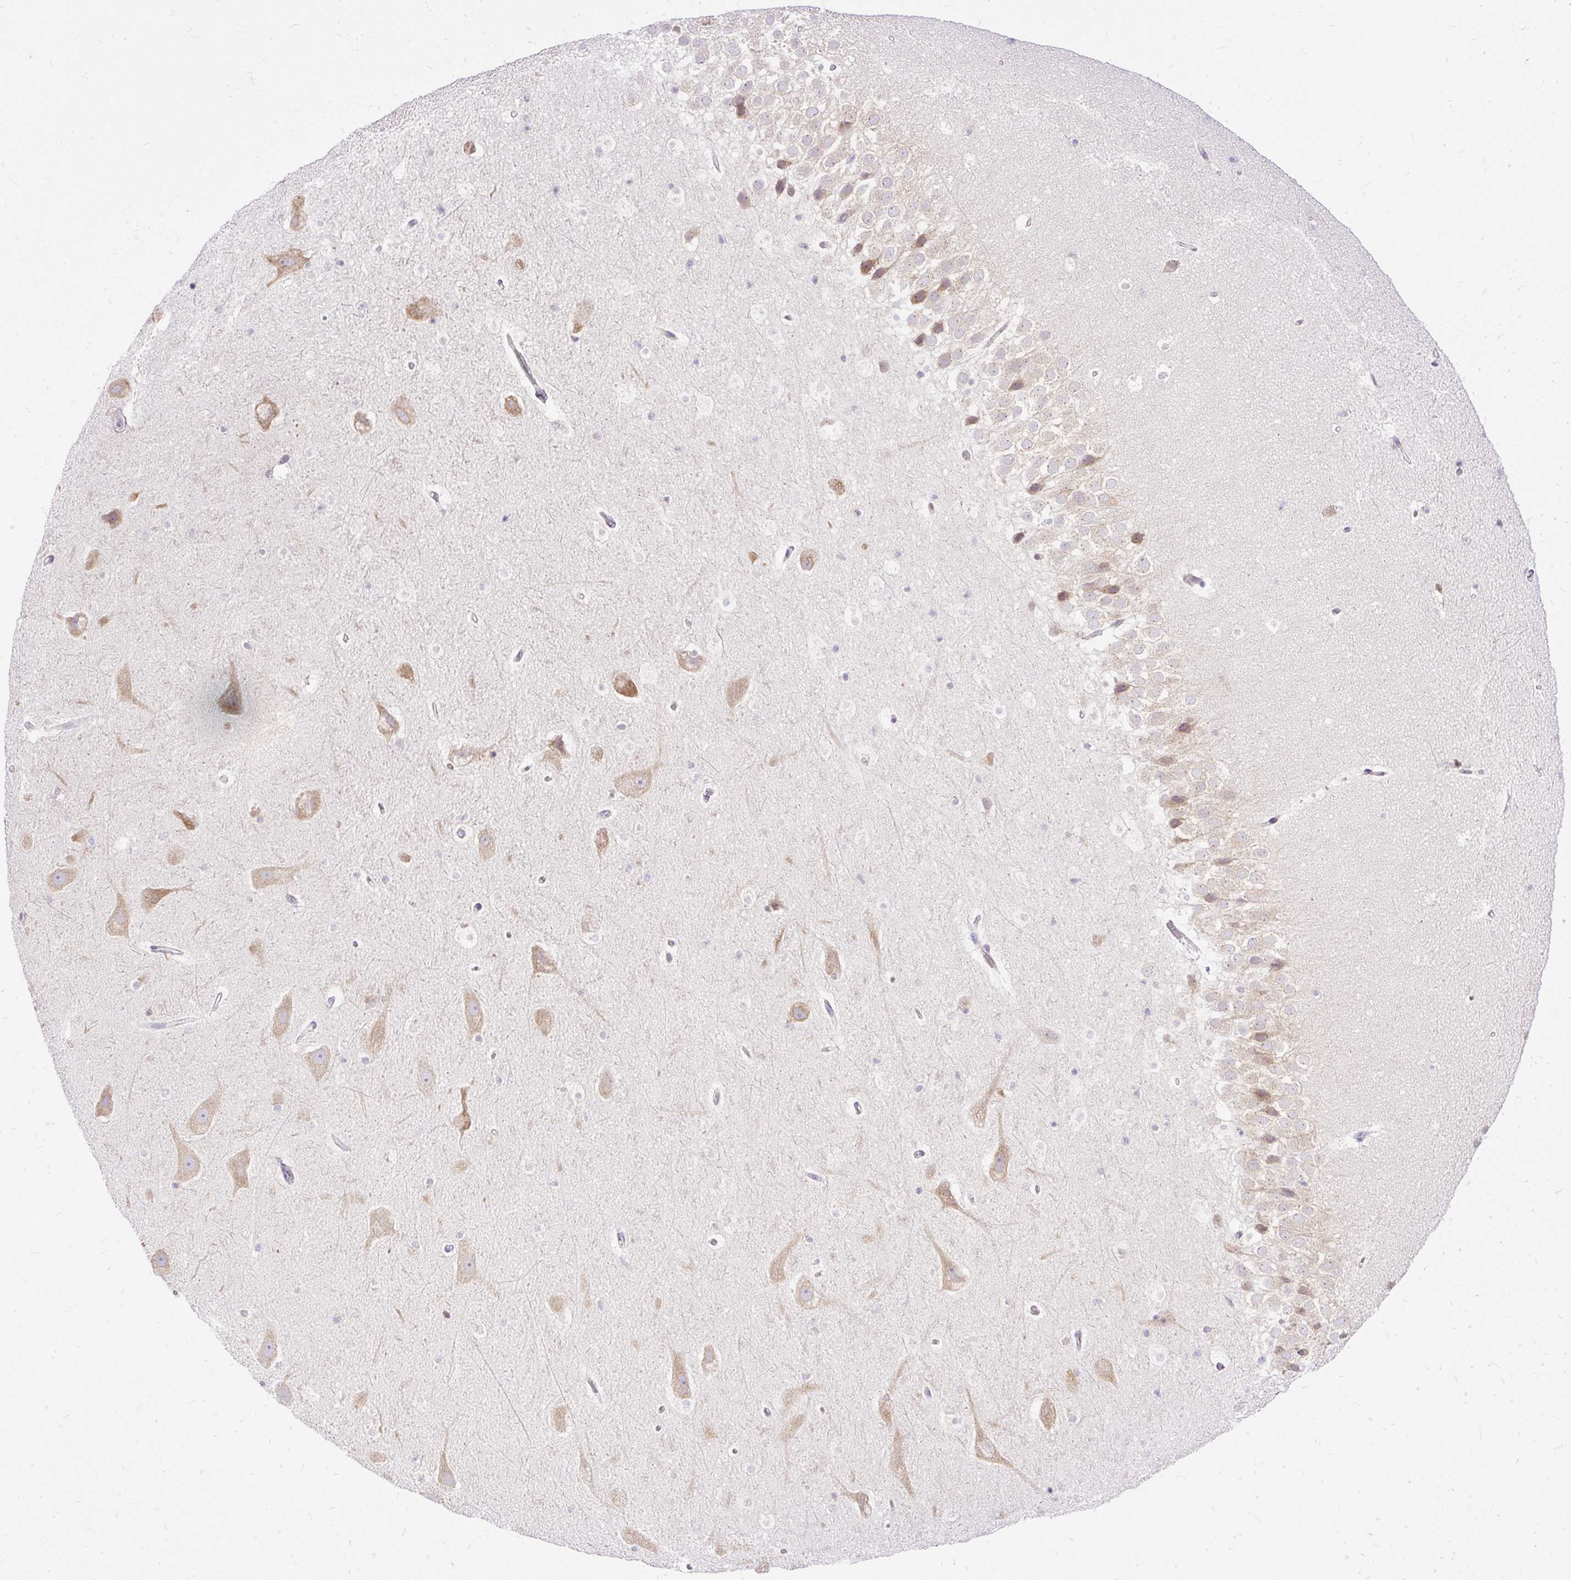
{"staining": {"intensity": "negative", "quantity": "none", "location": "none"}, "tissue": "hippocampus", "cell_type": "Glial cells", "image_type": "normal", "snomed": [{"axis": "morphology", "description": "Normal tissue, NOS"}, {"axis": "topography", "description": "Hippocampus"}], "caption": "DAB immunohistochemical staining of normal hippocampus exhibits no significant expression in glial cells. Nuclei are stained in blue.", "gene": "AMFR", "patient": {"sex": "male", "age": 37}}